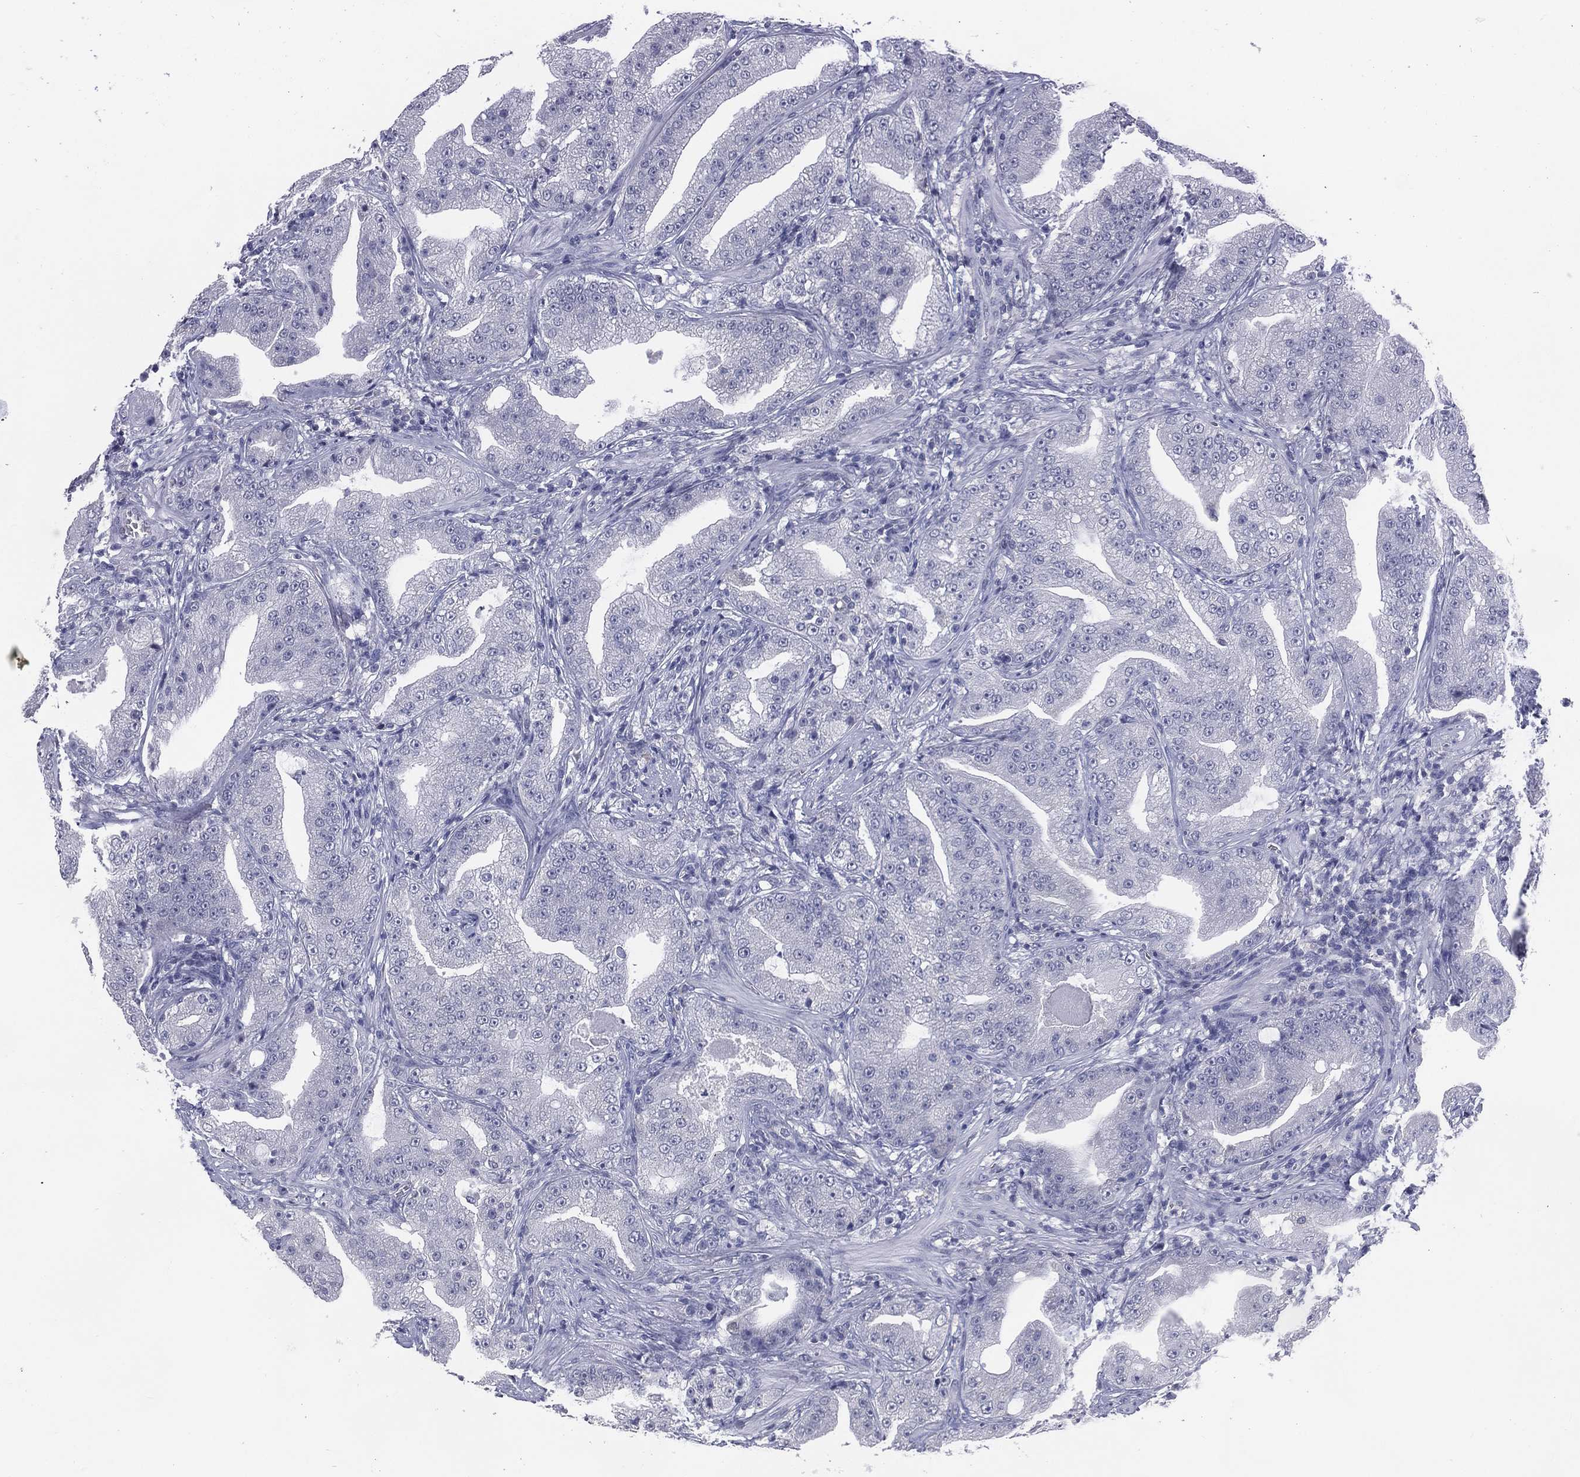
{"staining": {"intensity": "negative", "quantity": "none", "location": "none"}, "tissue": "prostate cancer", "cell_type": "Tumor cells", "image_type": "cancer", "snomed": [{"axis": "morphology", "description": "Adenocarcinoma, Low grade"}, {"axis": "topography", "description": "Prostate"}], "caption": "Immunohistochemical staining of human prostate cancer (adenocarcinoma (low-grade)) exhibits no significant positivity in tumor cells.", "gene": "KRT35", "patient": {"sex": "male", "age": 62}}